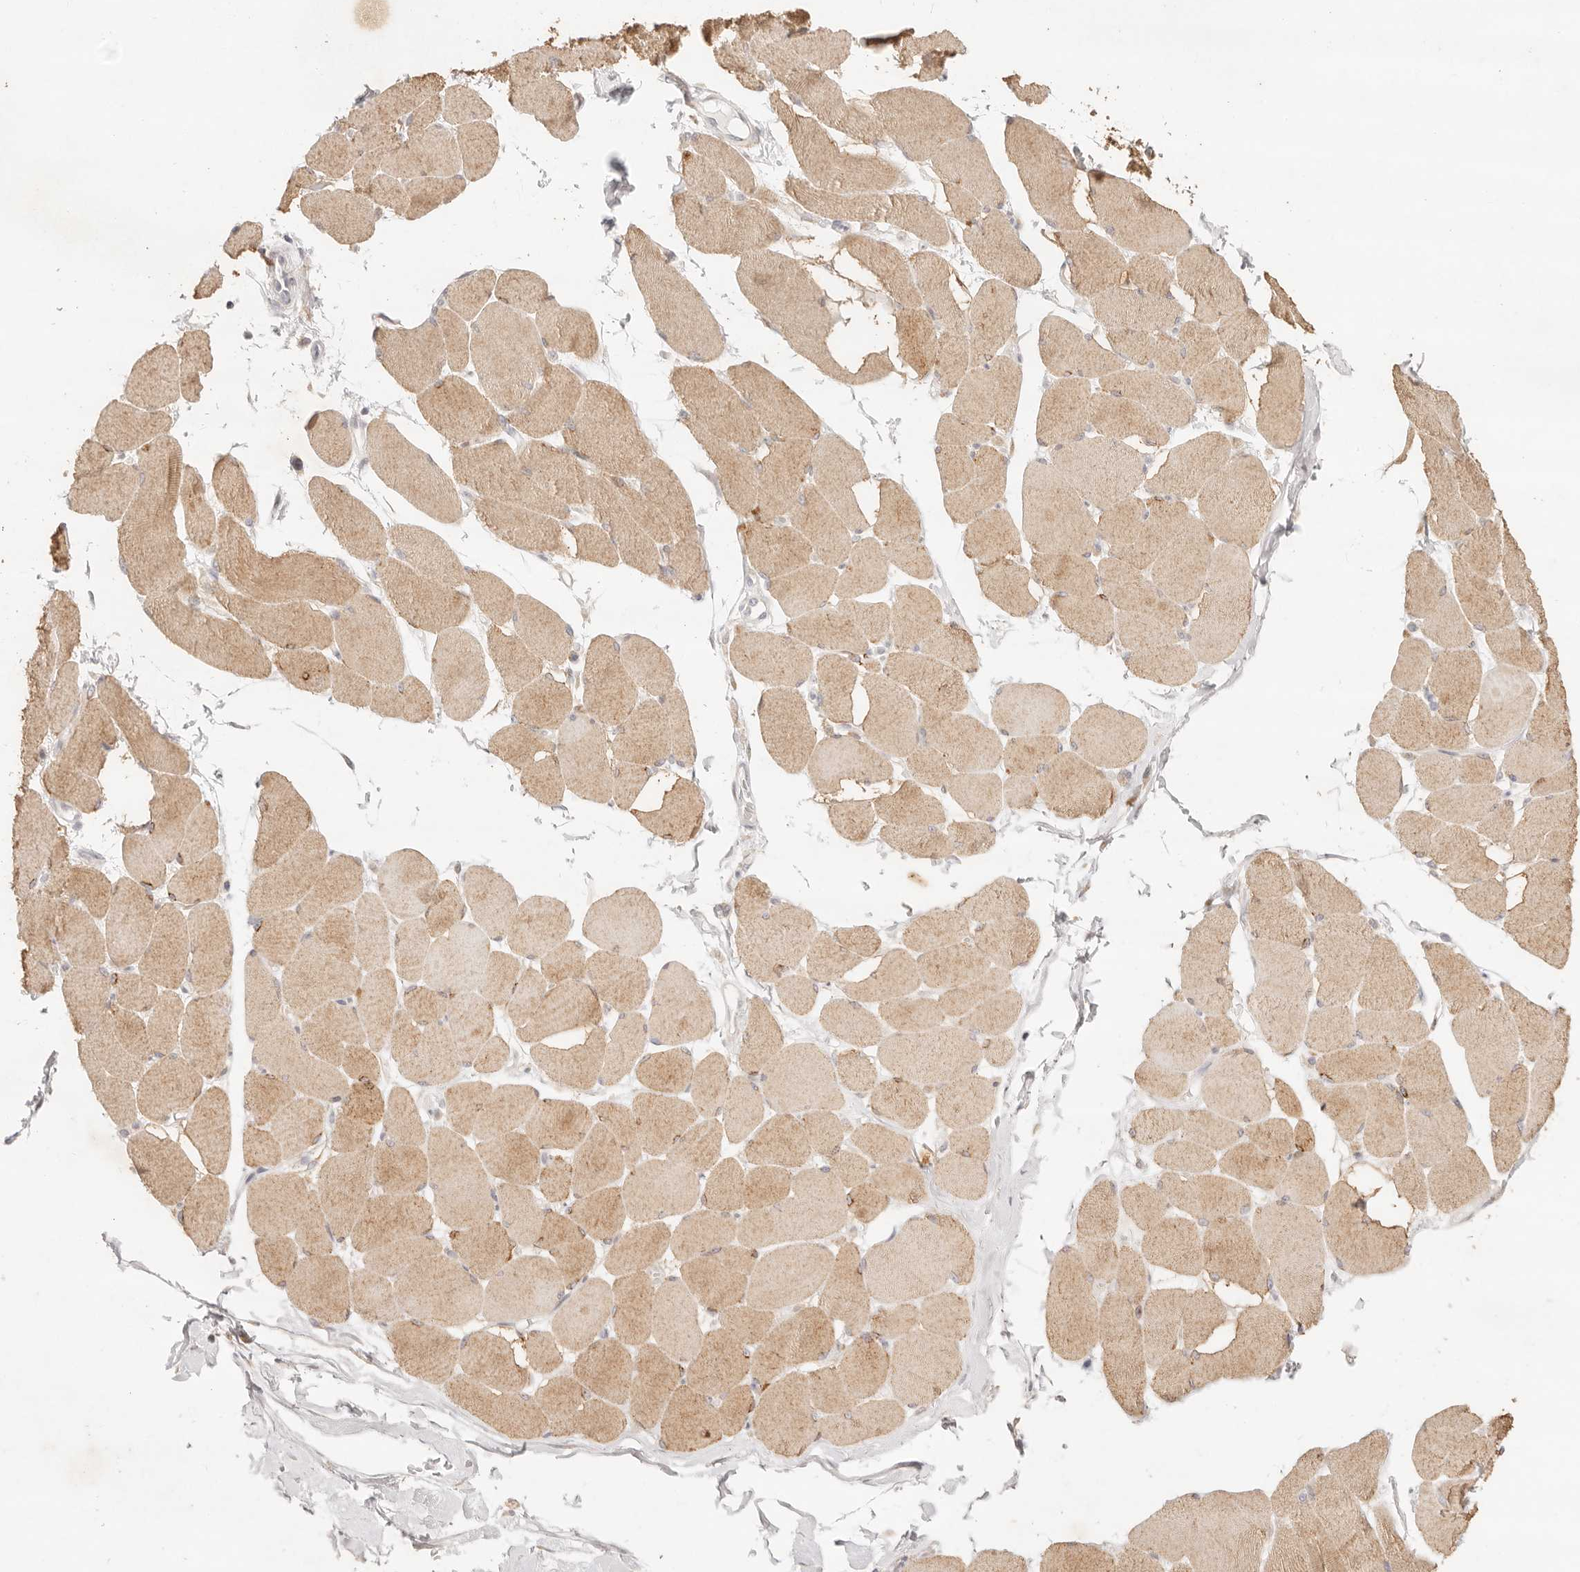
{"staining": {"intensity": "moderate", "quantity": "25%-75%", "location": "cytoplasmic/membranous"}, "tissue": "skeletal muscle", "cell_type": "Myocytes", "image_type": "normal", "snomed": [{"axis": "morphology", "description": "Normal tissue, NOS"}, {"axis": "topography", "description": "Skin"}, {"axis": "topography", "description": "Skeletal muscle"}], "caption": "Immunohistochemistry of benign human skeletal muscle demonstrates medium levels of moderate cytoplasmic/membranous positivity in about 25%-75% of myocytes.", "gene": "GPR156", "patient": {"sex": "male", "age": 83}}